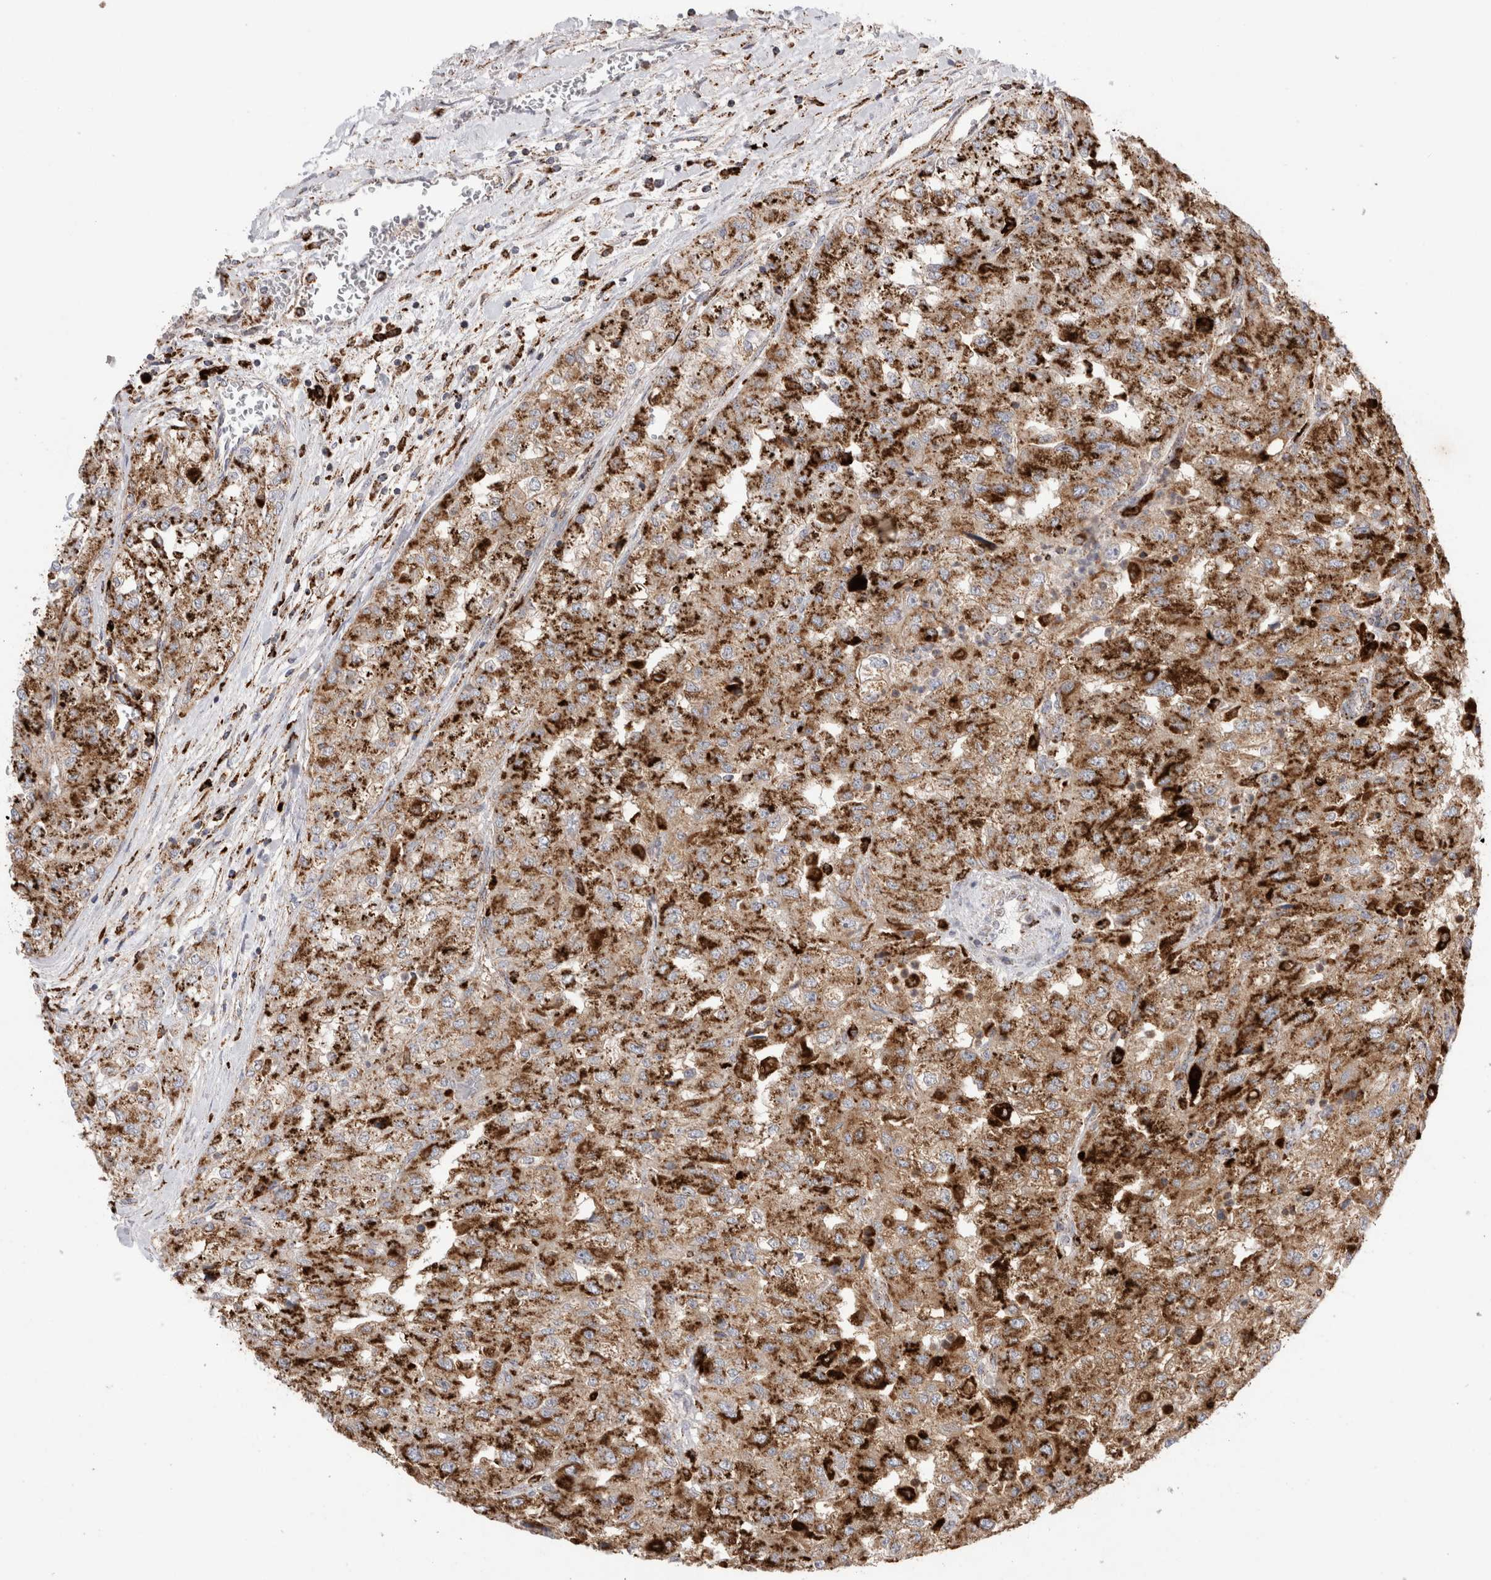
{"staining": {"intensity": "strong", "quantity": ">75%", "location": "cytoplasmic/membranous"}, "tissue": "renal cancer", "cell_type": "Tumor cells", "image_type": "cancer", "snomed": [{"axis": "morphology", "description": "Adenocarcinoma, NOS"}, {"axis": "topography", "description": "Kidney"}], "caption": "The immunohistochemical stain labels strong cytoplasmic/membranous staining in tumor cells of adenocarcinoma (renal) tissue. The staining is performed using DAB brown chromogen to label protein expression. The nuclei are counter-stained blue using hematoxylin.", "gene": "CTSA", "patient": {"sex": "female", "age": 54}}